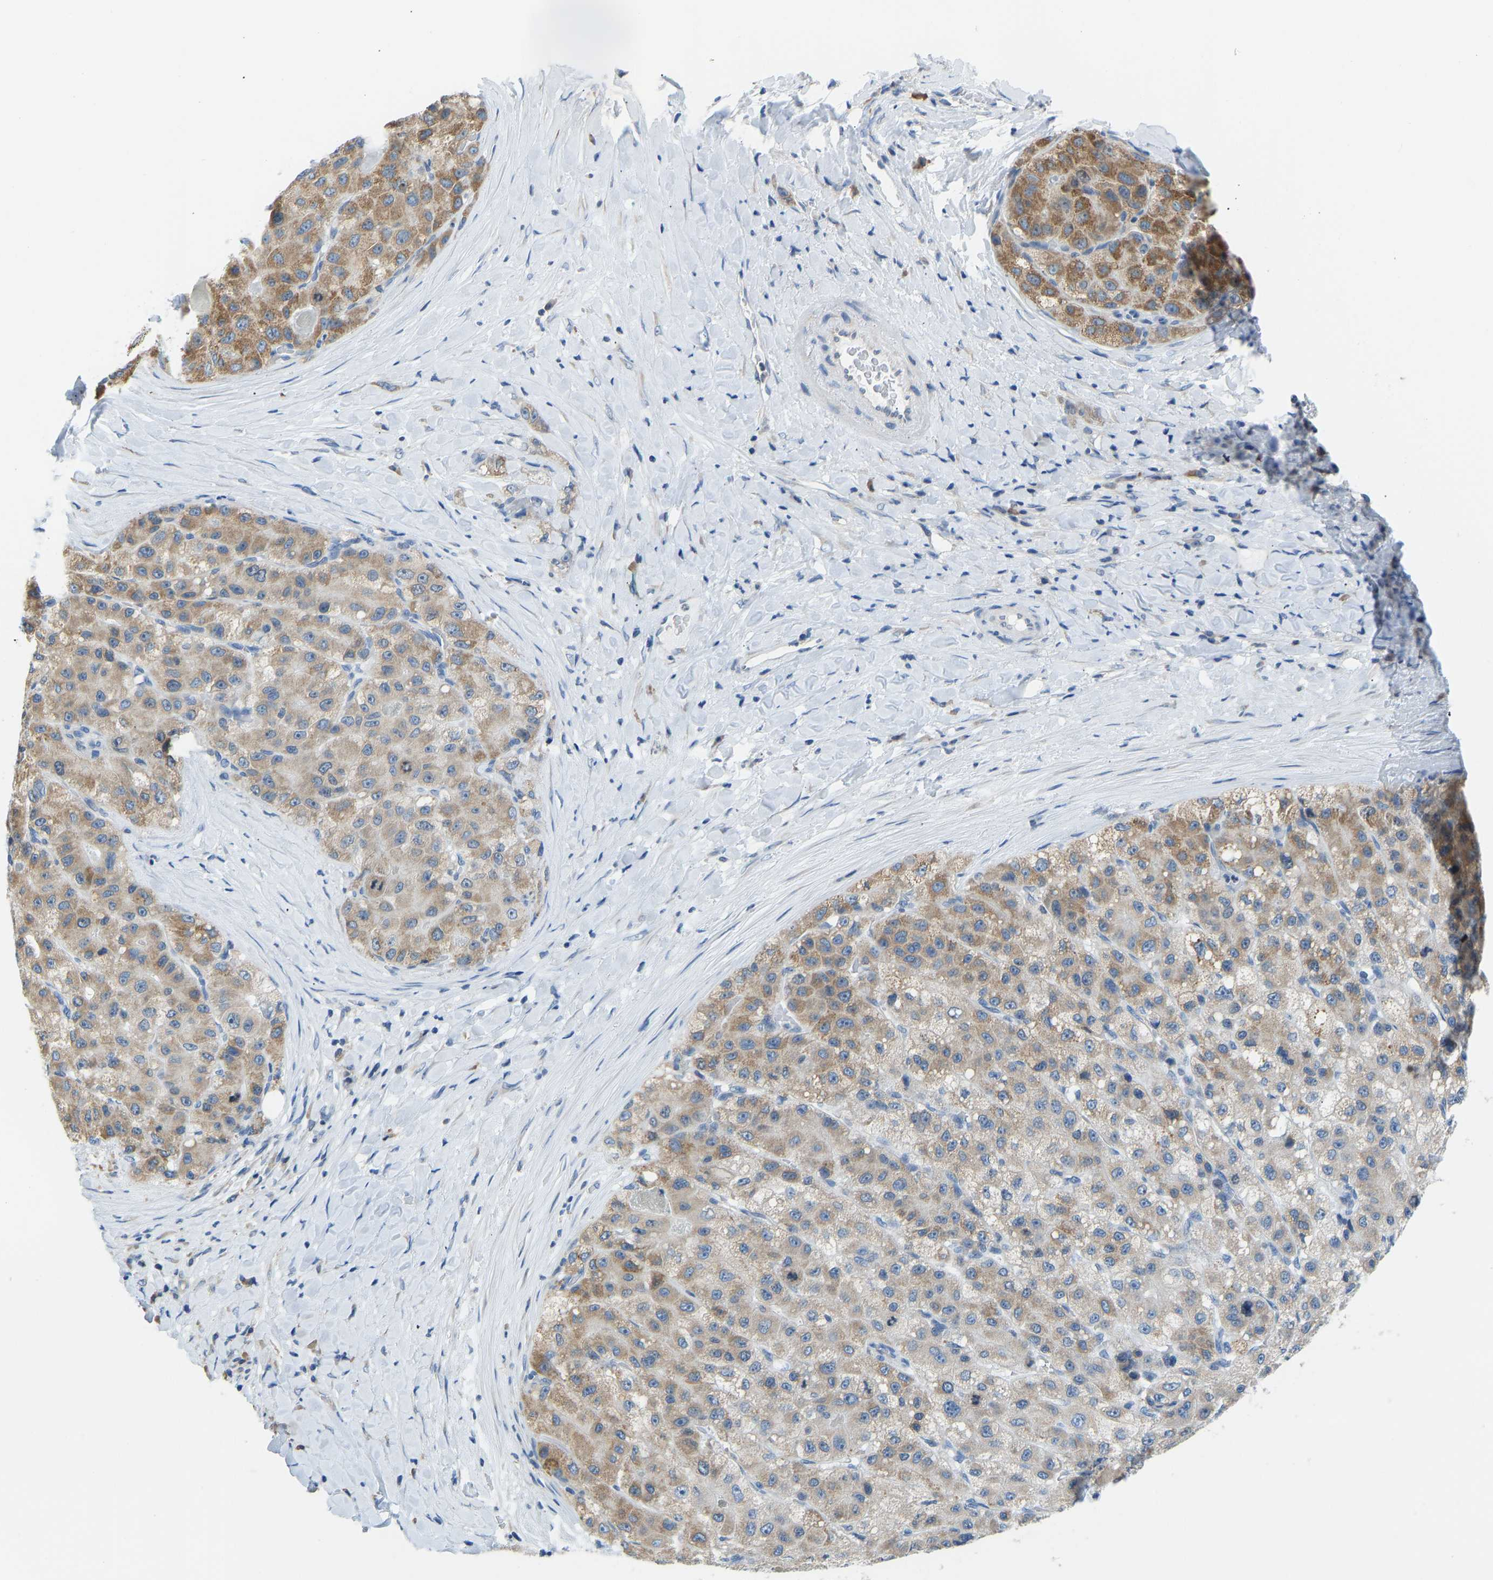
{"staining": {"intensity": "moderate", "quantity": ">75%", "location": "cytoplasmic/membranous"}, "tissue": "liver cancer", "cell_type": "Tumor cells", "image_type": "cancer", "snomed": [{"axis": "morphology", "description": "Carcinoma, Hepatocellular, NOS"}, {"axis": "topography", "description": "Liver"}], "caption": "A photomicrograph showing moderate cytoplasmic/membranous staining in about >75% of tumor cells in liver hepatocellular carcinoma, as visualized by brown immunohistochemical staining.", "gene": "VRK1", "patient": {"sex": "male", "age": 80}}